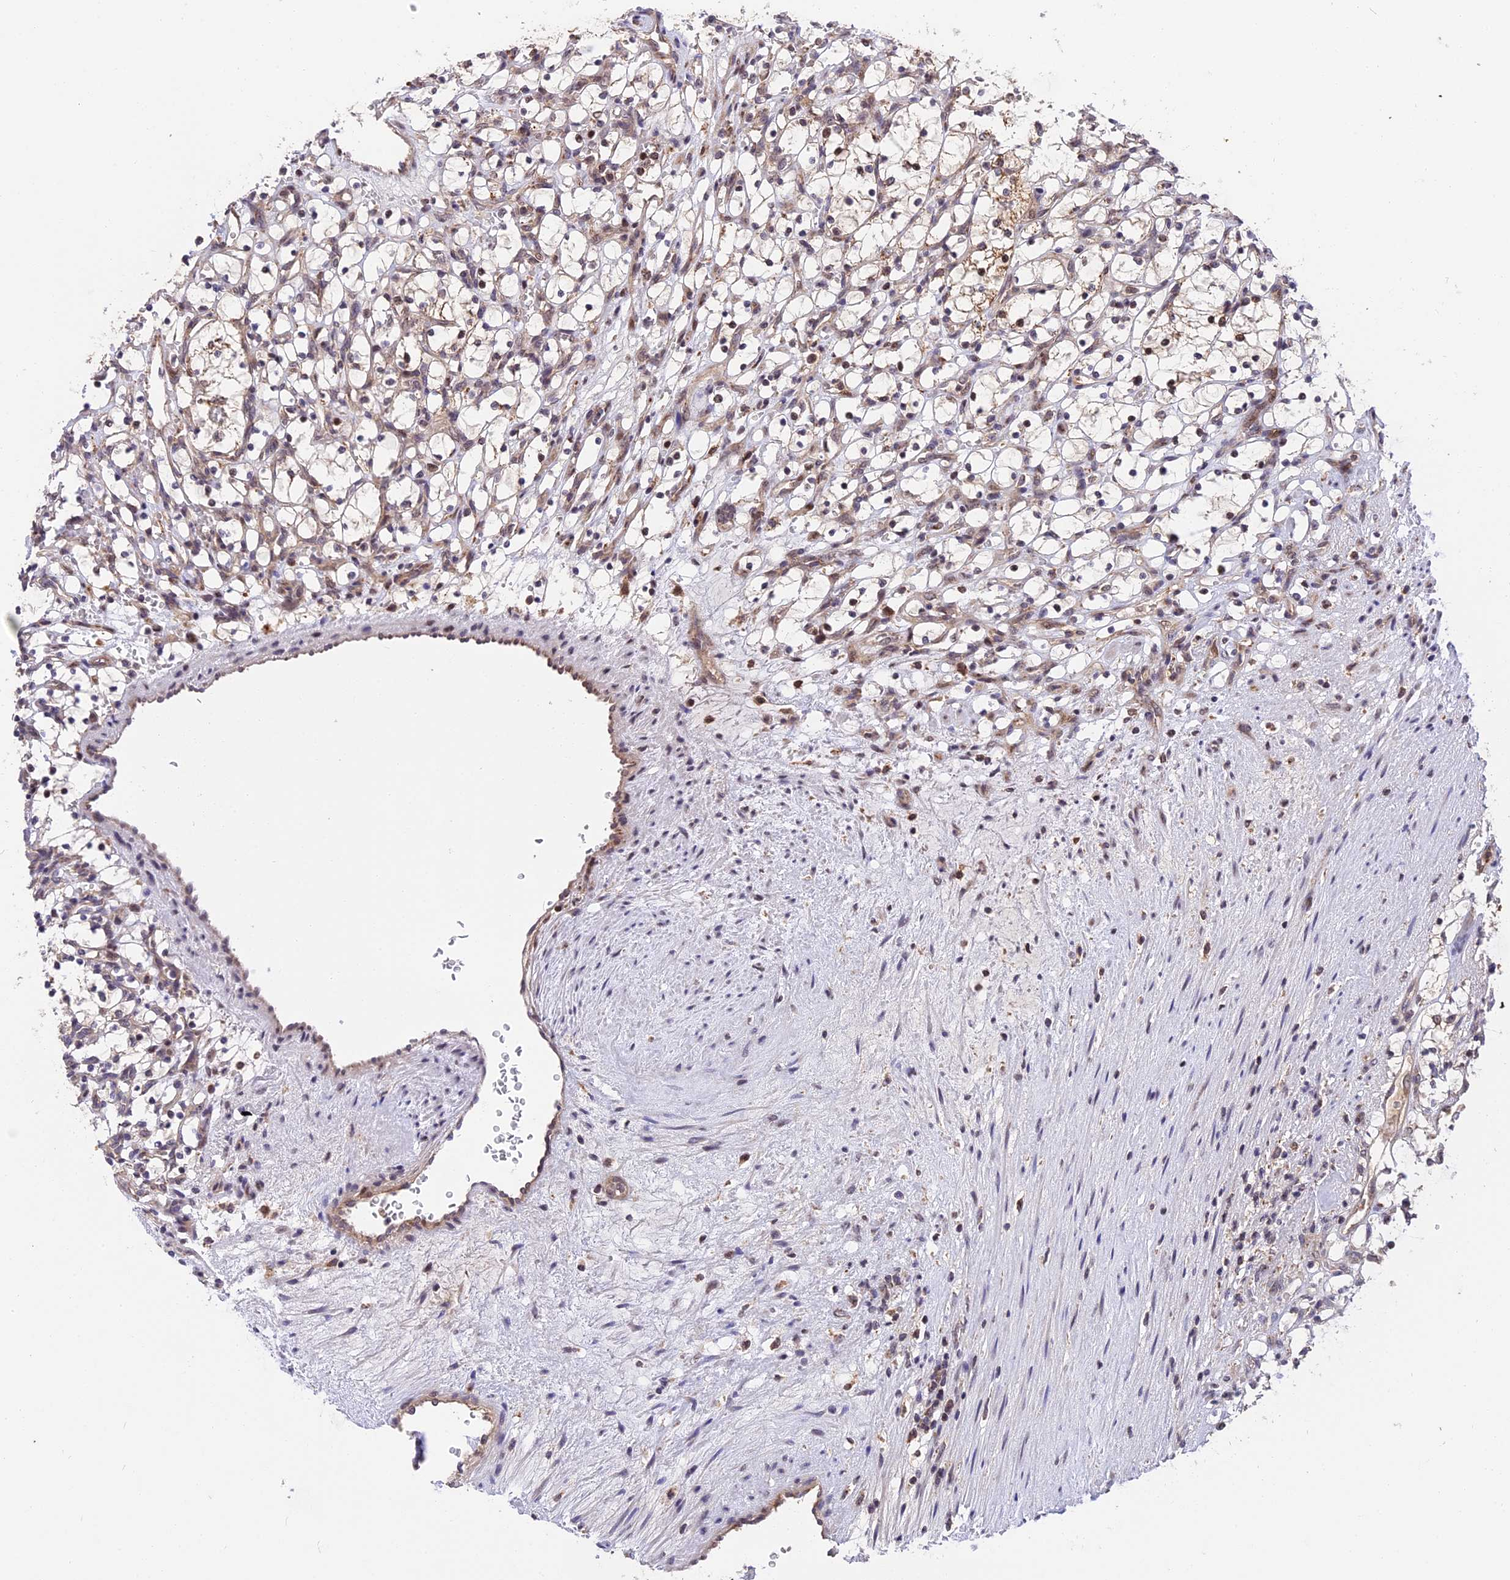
{"staining": {"intensity": "moderate", "quantity": "<25%", "location": "cytoplasmic/membranous"}, "tissue": "renal cancer", "cell_type": "Tumor cells", "image_type": "cancer", "snomed": [{"axis": "morphology", "description": "Adenocarcinoma, NOS"}, {"axis": "topography", "description": "Kidney"}], "caption": "About <25% of tumor cells in human renal cancer demonstrate moderate cytoplasmic/membranous protein staining as visualized by brown immunohistochemical staining.", "gene": "RERGL", "patient": {"sex": "female", "age": 69}}